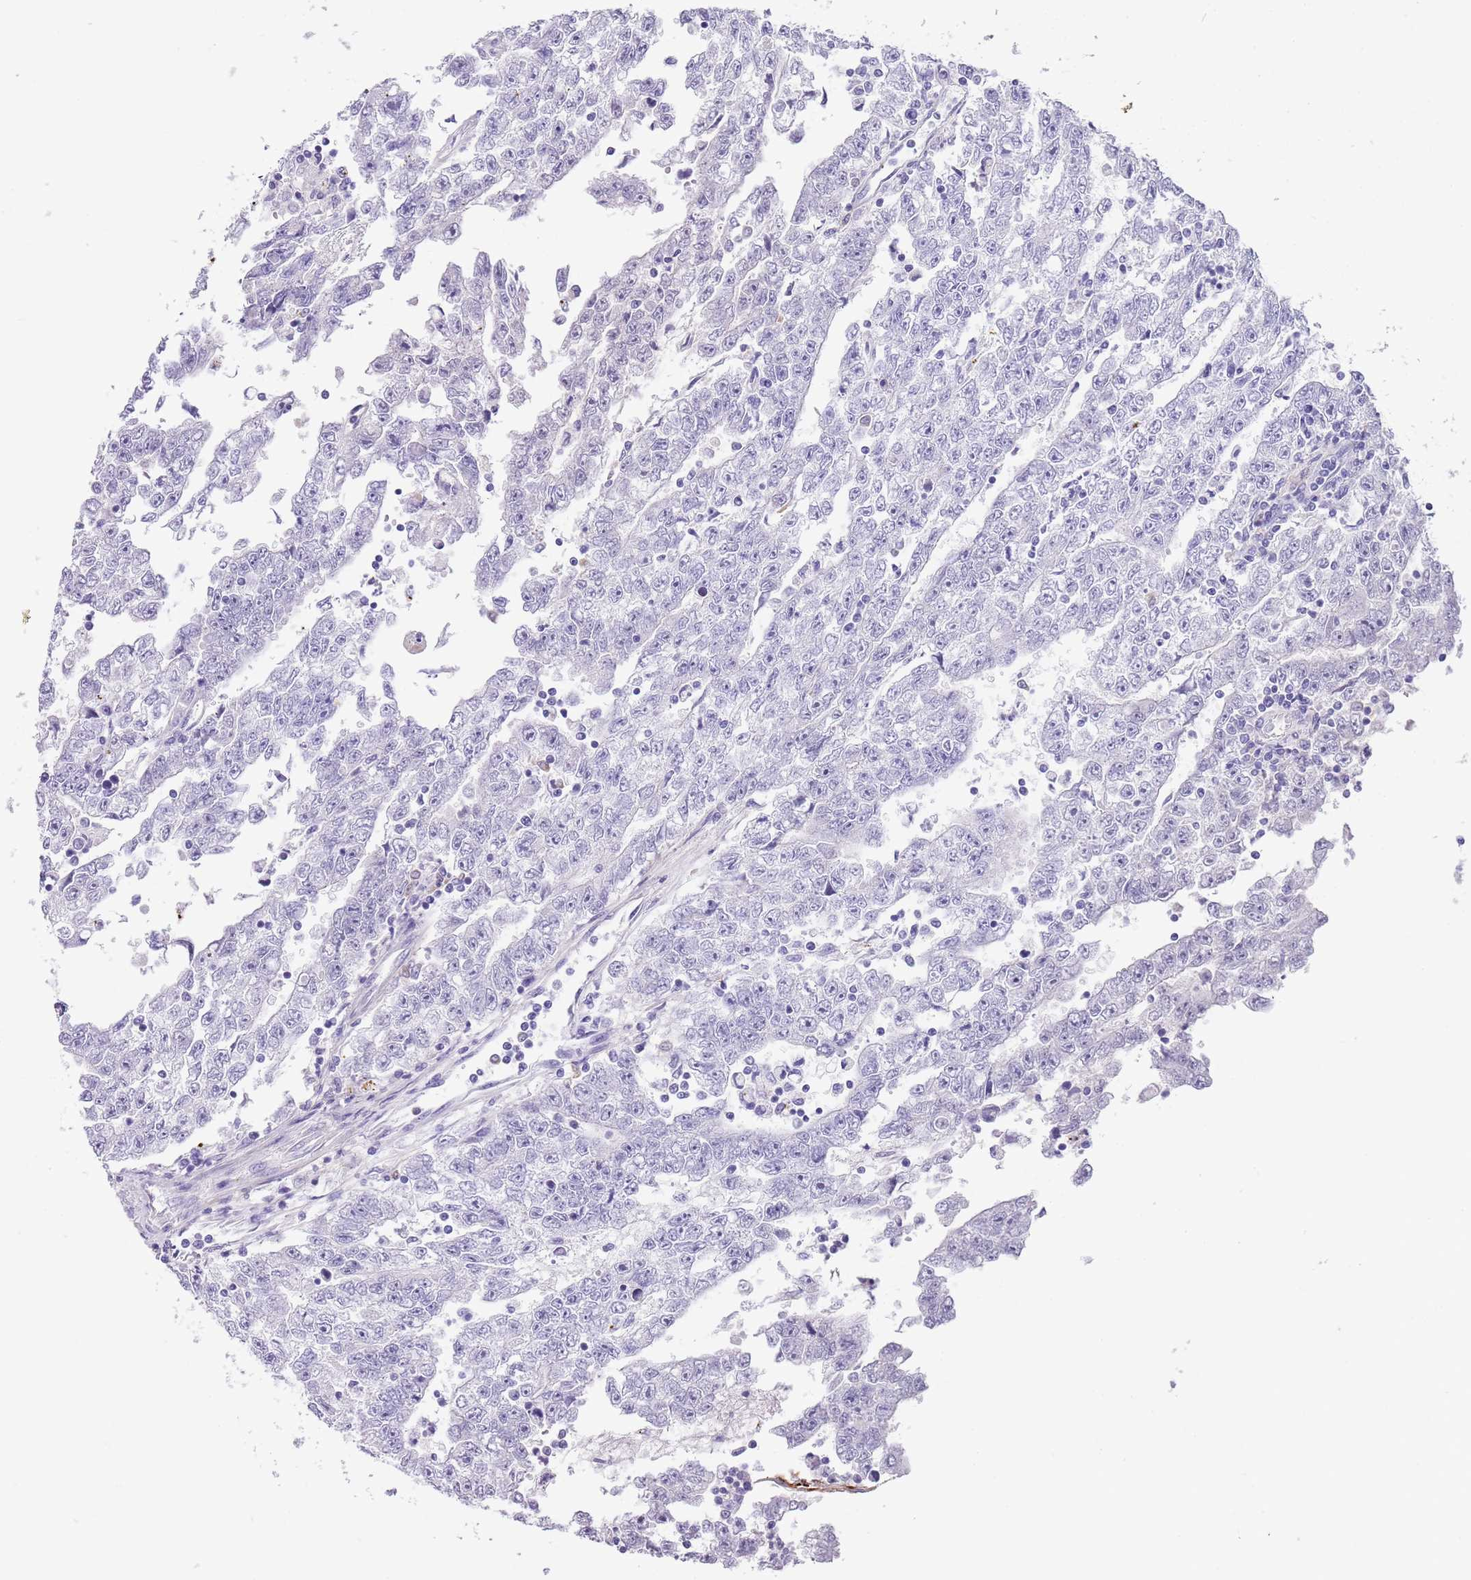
{"staining": {"intensity": "negative", "quantity": "none", "location": "none"}, "tissue": "testis cancer", "cell_type": "Tumor cells", "image_type": "cancer", "snomed": [{"axis": "morphology", "description": "Carcinoma, Embryonal, NOS"}, {"axis": "topography", "description": "Testis"}], "caption": "Human testis cancer stained for a protein using IHC exhibits no expression in tumor cells.", "gene": "PFKFB2", "patient": {"sex": "male", "age": 25}}